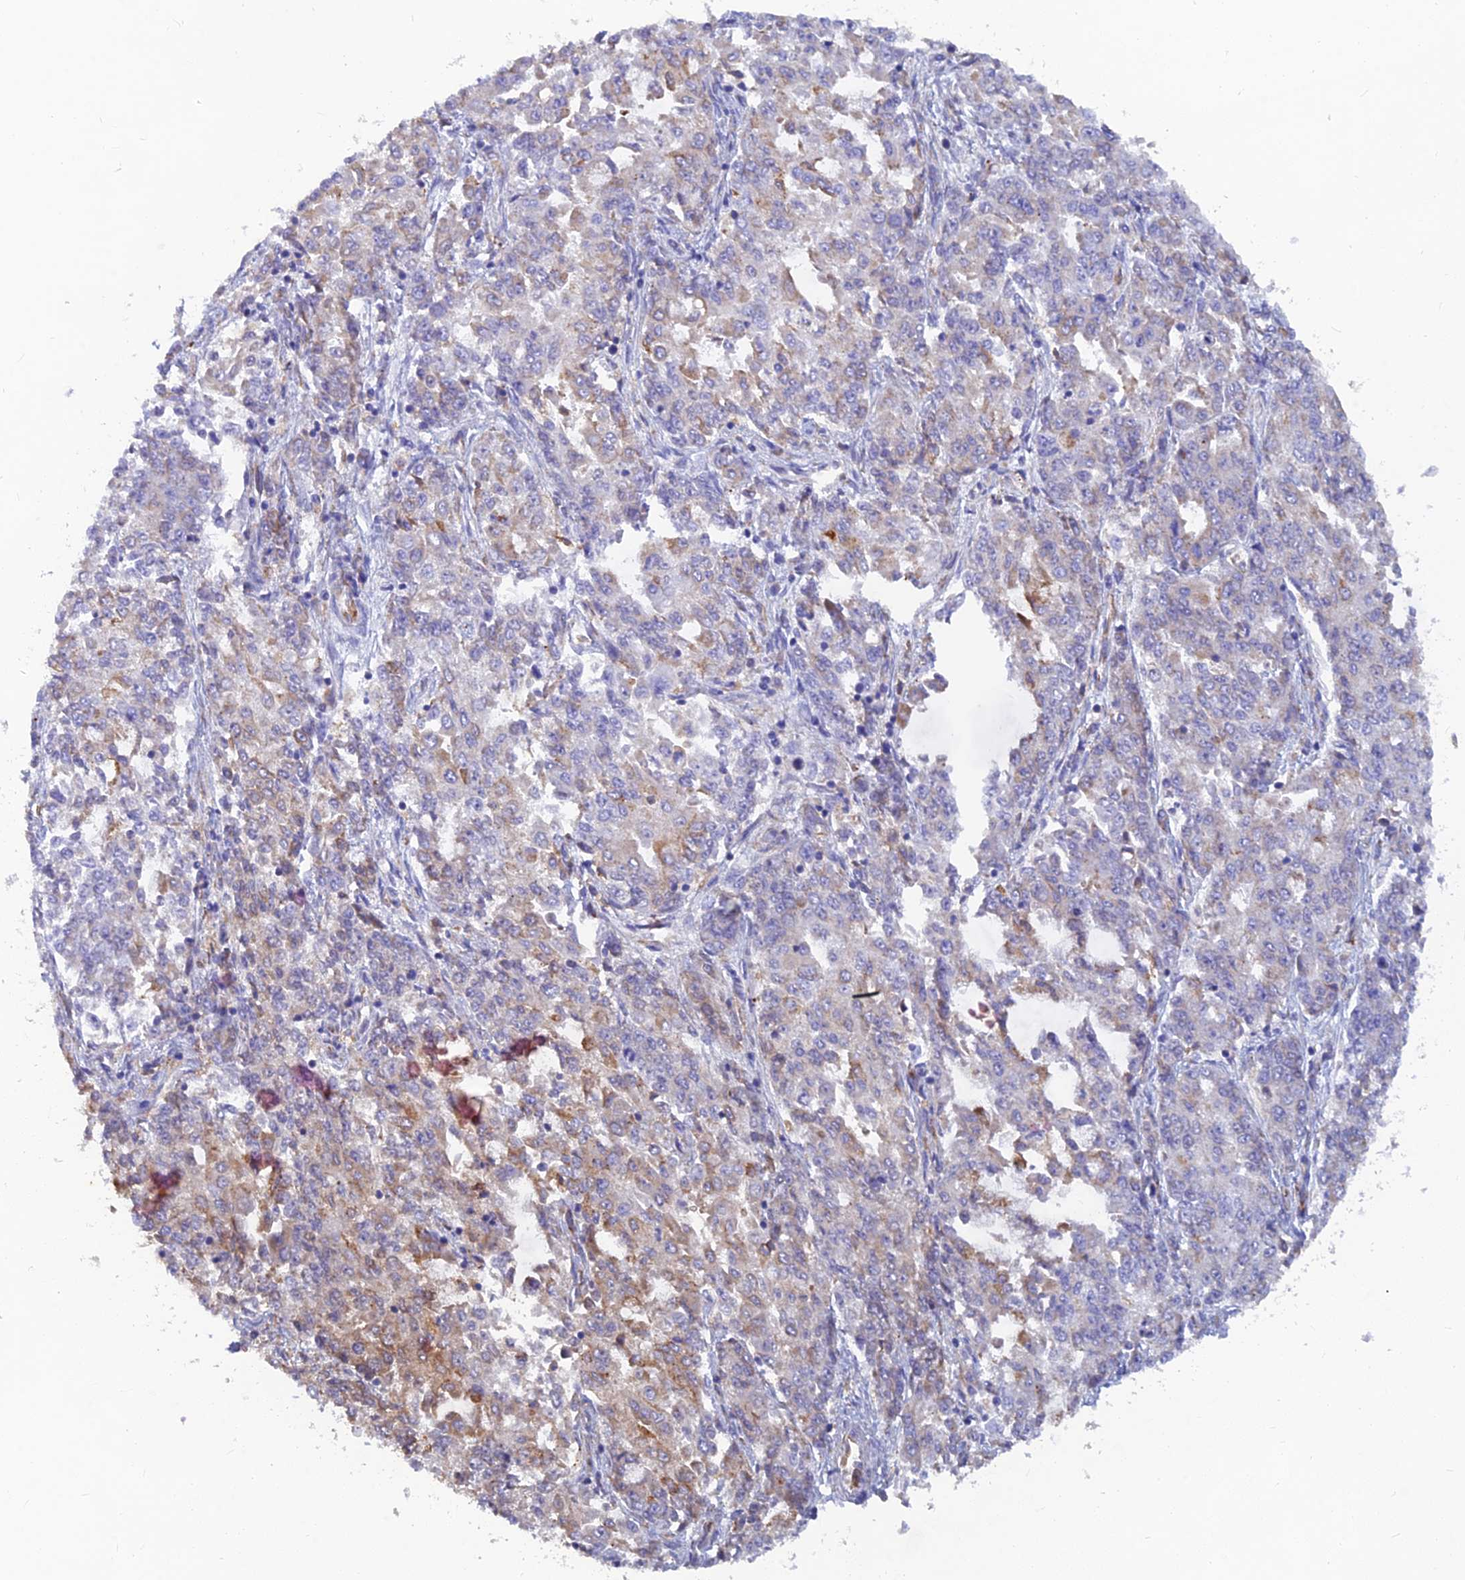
{"staining": {"intensity": "weak", "quantity": "<25%", "location": "cytoplasmic/membranous"}, "tissue": "endometrial cancer", "cell_type": "Tumor cells", "image_type": "cancer", "snomed": [{"axis": "morphology", "description": "Adenocarcinoma, NOS"}, {"axis": "topography", "description": "Endometrium"}], "caption": "High power microscopy photomicrograph of an IHC micrograph of endometrial adenocarcinoma, revealing no significant staining in tumor cells.", "gene": "WDR35", "patient": {"sex": "female", "age": 50}}